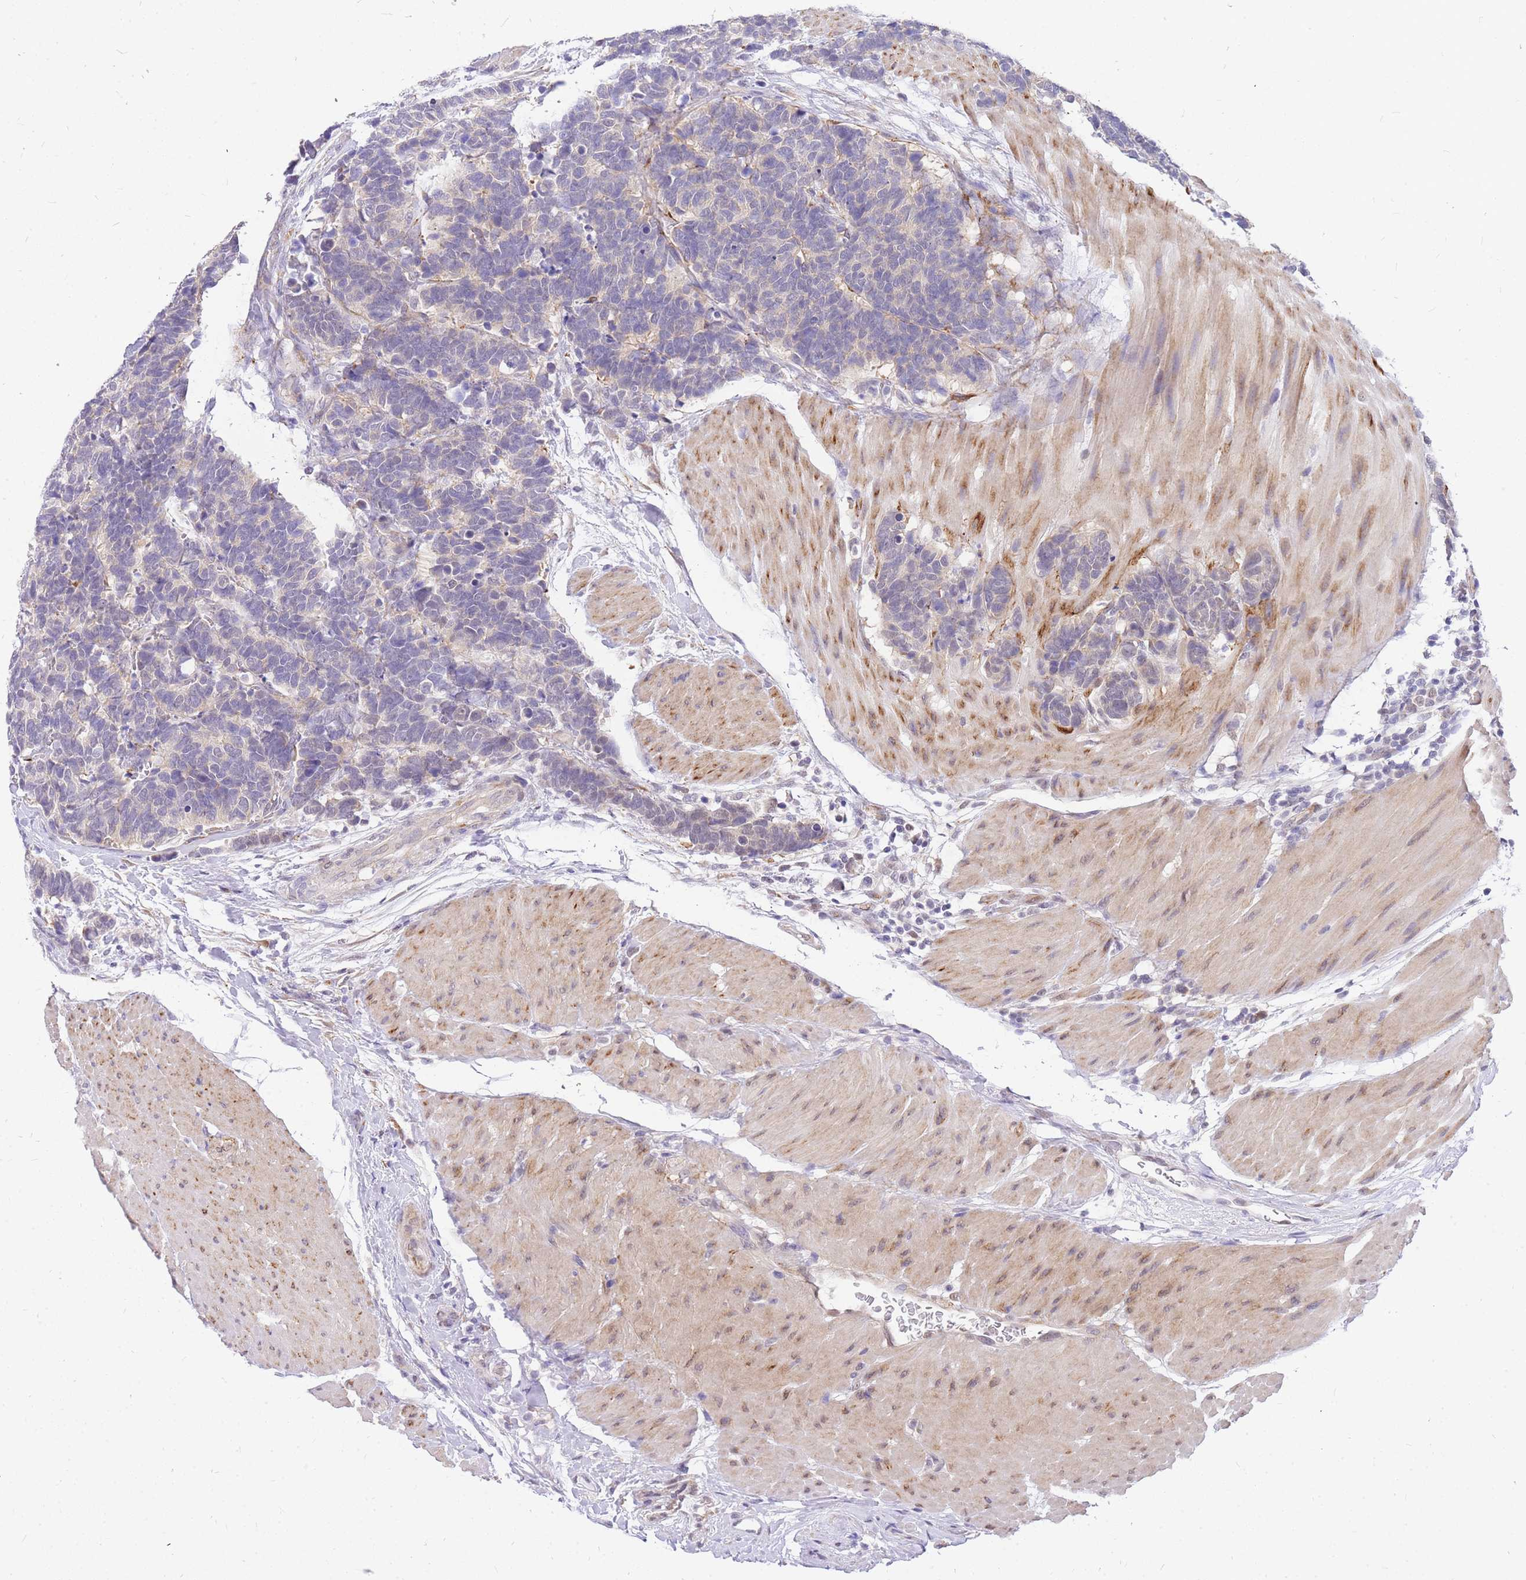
{"staining": {"intensity": "negative", "quantity": "none", "location": "none"}, "tissue": "carcinoid", "cell_type": "Tumor cells", "image_type": "cancer", "snomed": [{"axis": "morphology", "description": "Carcinoma, NOS"}, {"axis": "morphology", "description": "Carcinoid, malignant, NOS"}, {"axis": "topography", "description": "Urinary bladder"}], "caption": "Immunohistochemical staining of carcinoid displays no significant staining in tumor cells. Brightfield microscopy of IHC stained with DAB (brown) and hematoxylin (blue), captured at high magnification.", "gene": "S100PBP", "patient": {"sex": "male", "age": 57}}